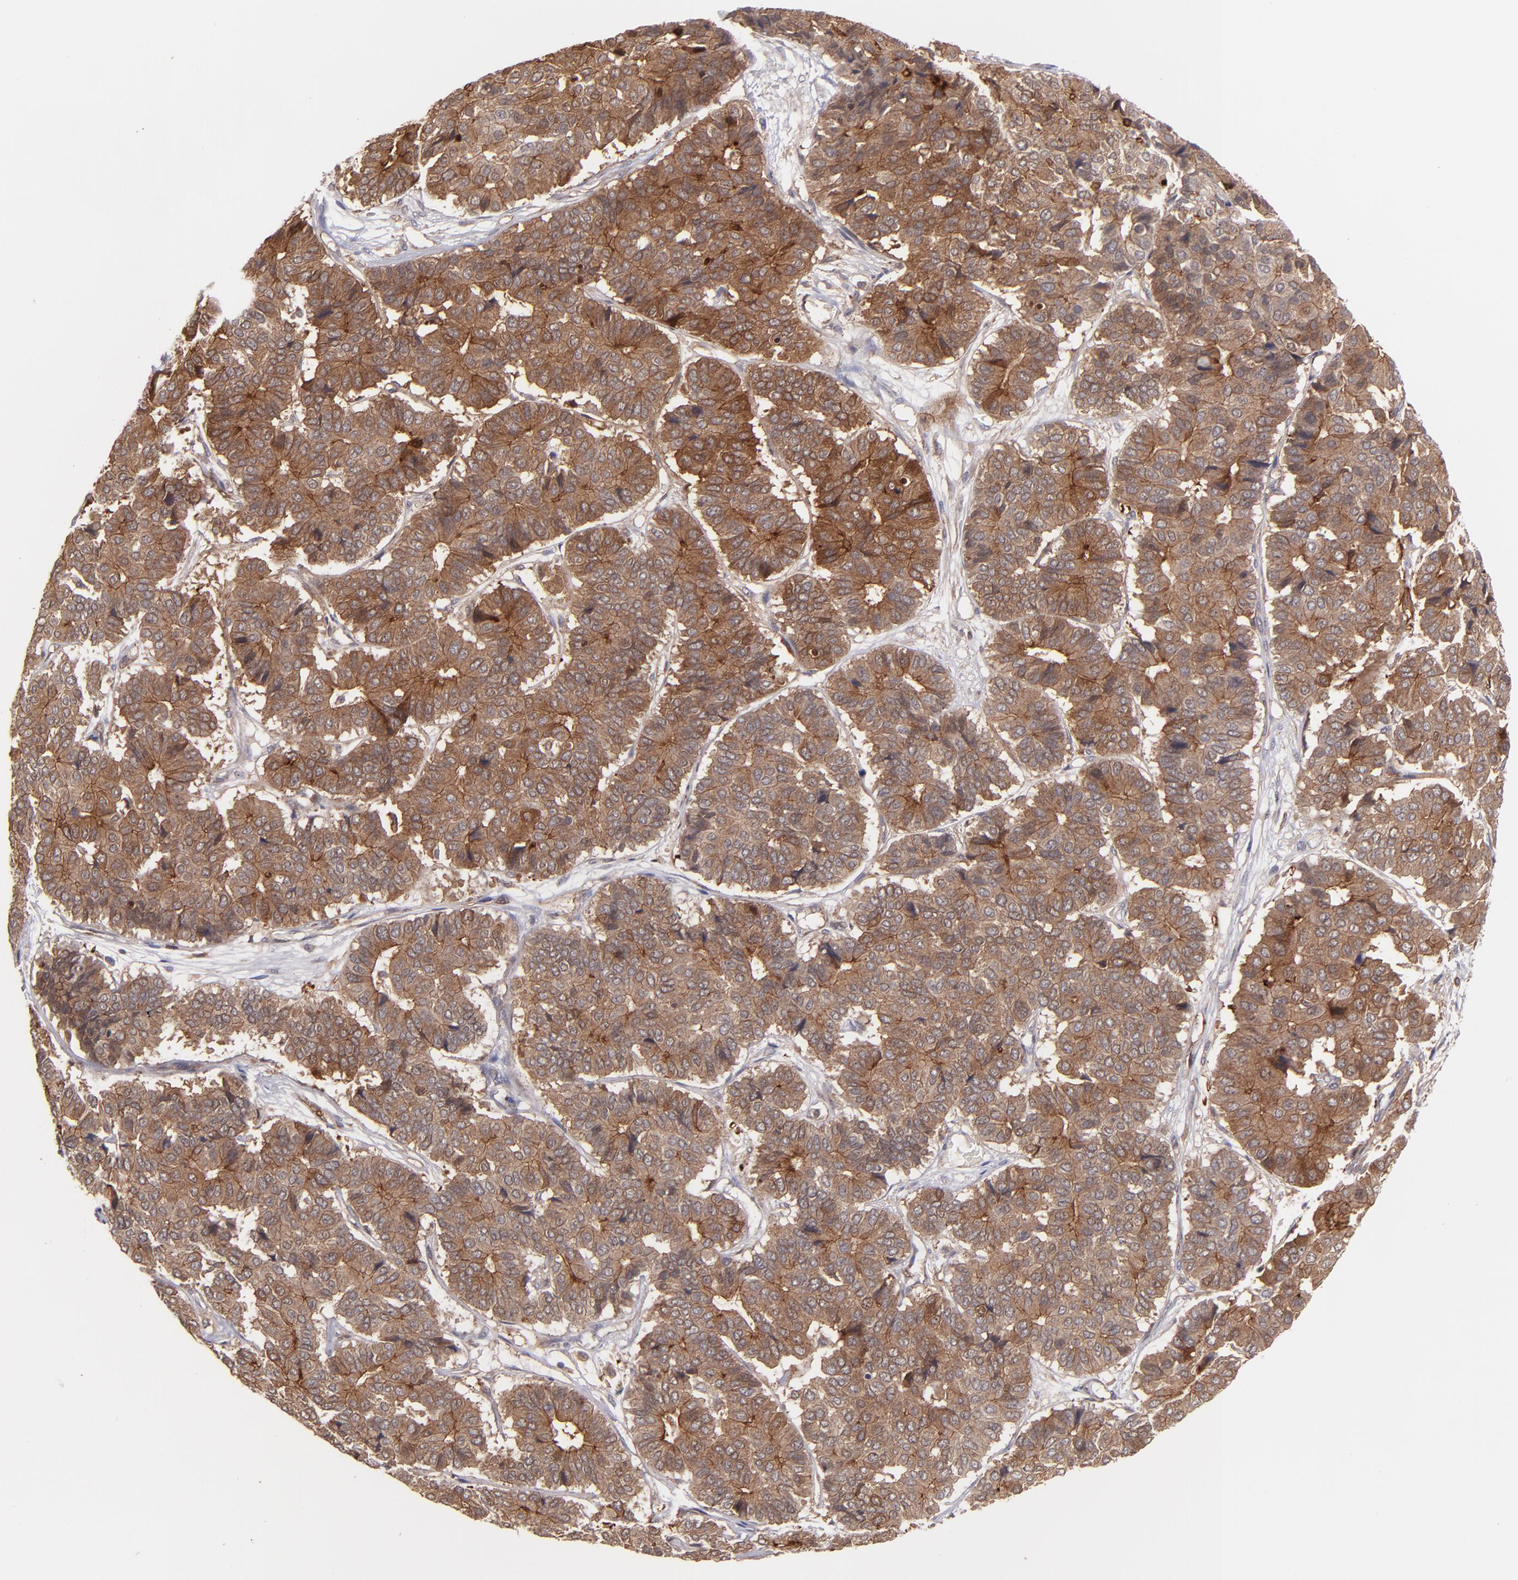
{"staining": {"intensity": "strong", "quantity": ">75%", "location": "cytoplasmic/membranous"}, "tissue": "pancreatic cancer", "cell_type": "Tumor cells", "image_type": "cancer", "snomed": [{"axis": "morphology", "description": "Adenocarcinoma, NOS"}, {"axis": "topography", "description": "Pancreas"}], "caption": "Strong cytoplasmic/membranous expression for a protein is appreciated in about >75% of tumor cells of pancreatic adenocarcinoma using immunohistochemistry (IHC).", "gene": "ICAM1", "patient": {"sex": "male", "age": 50}}